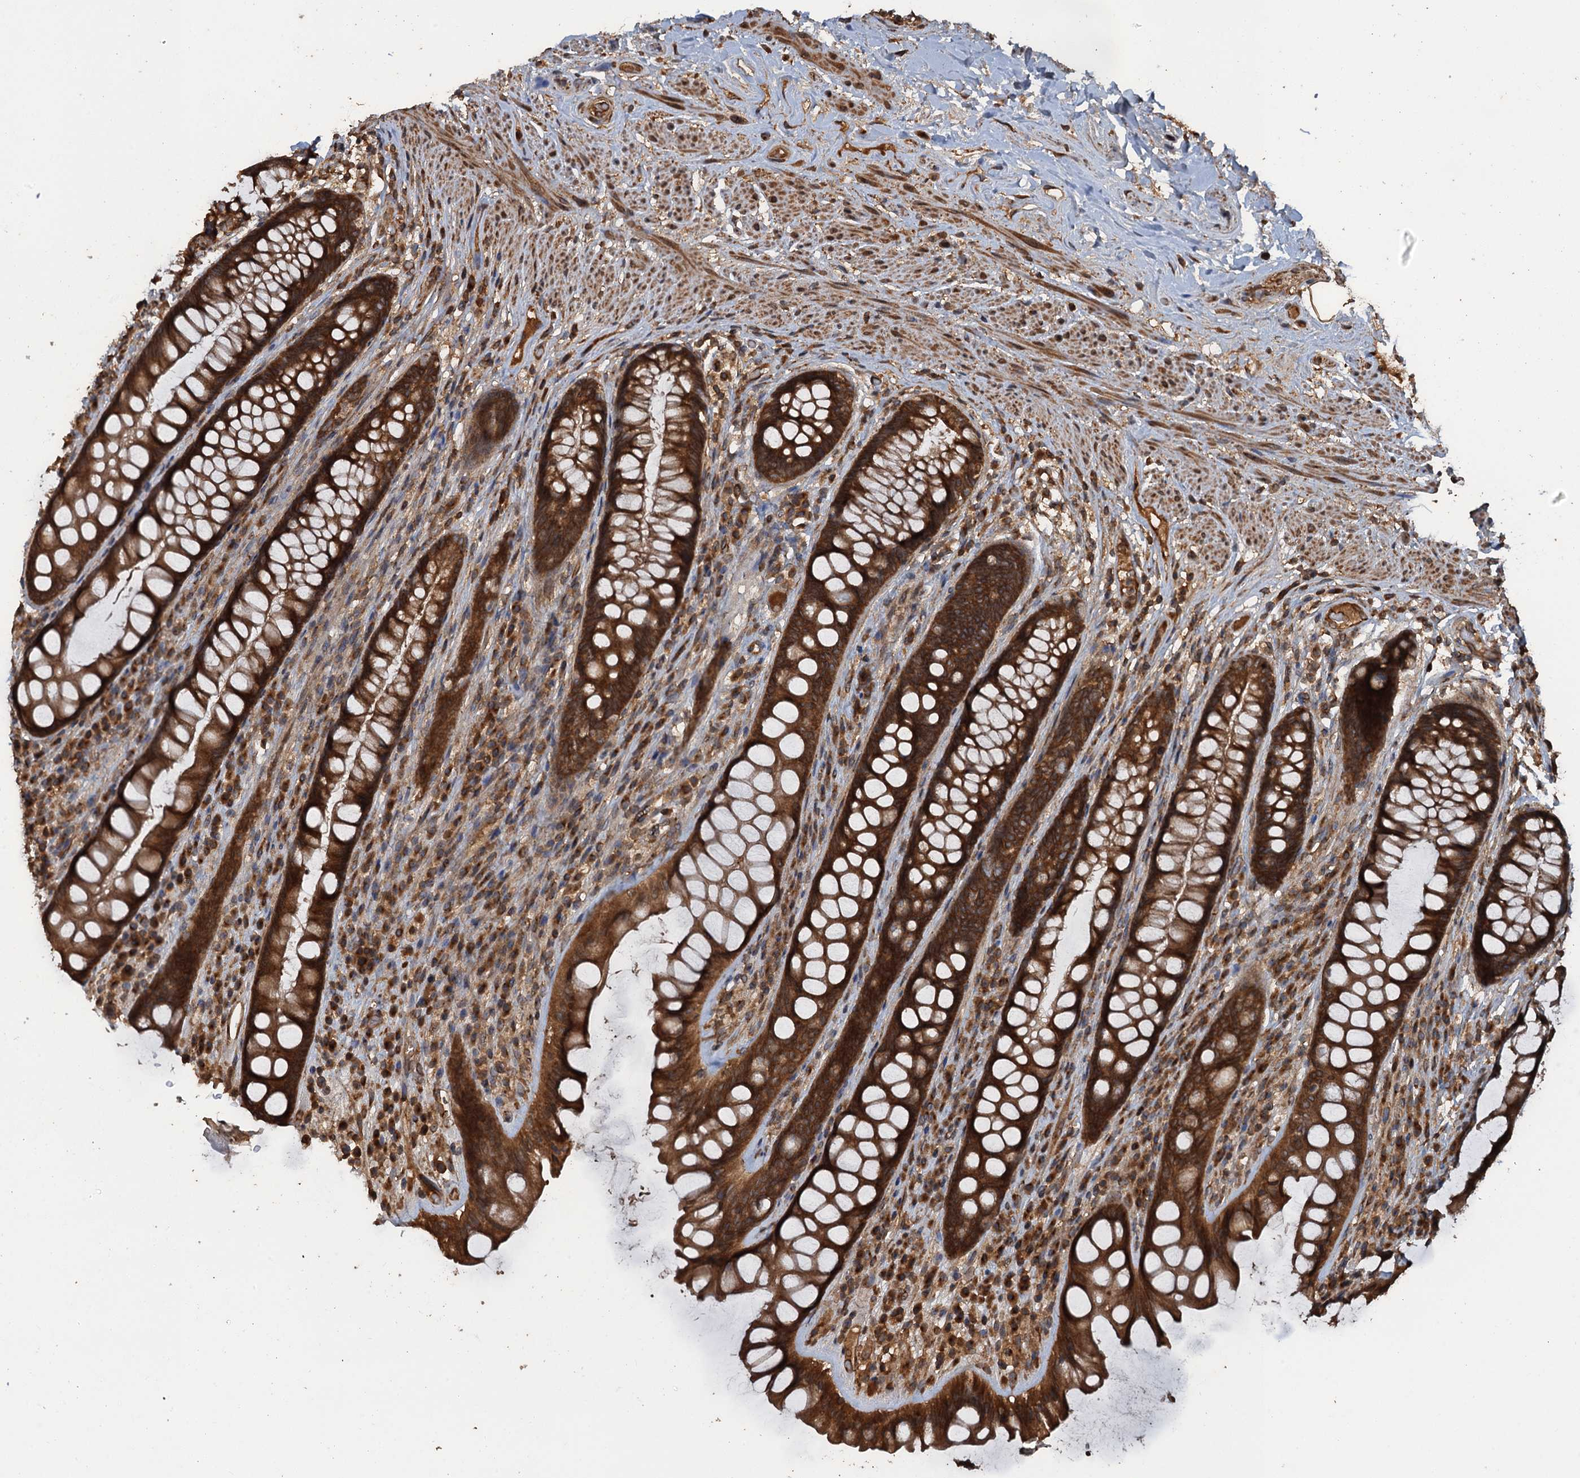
{"staining": {"intensity": "strong", "quantity": ">75%", "location": "cytoplasmic/membranous"}, "tissue": "rectum", "cell_type": "Glandular cells", "image_type": "normal", "snomed": [{"axis": "morphology", "description": "Normal tissue, NOS"}, {"axis": "topography", "description": "Rectum"}], "caption": "Strong cytoplasmic/membranous positivity for a protein is seen in approximately >75% of glandular cells of normal rectum using IHC.", "gene": "GLE1", "patient": {"sex": "male", "age": 74}}